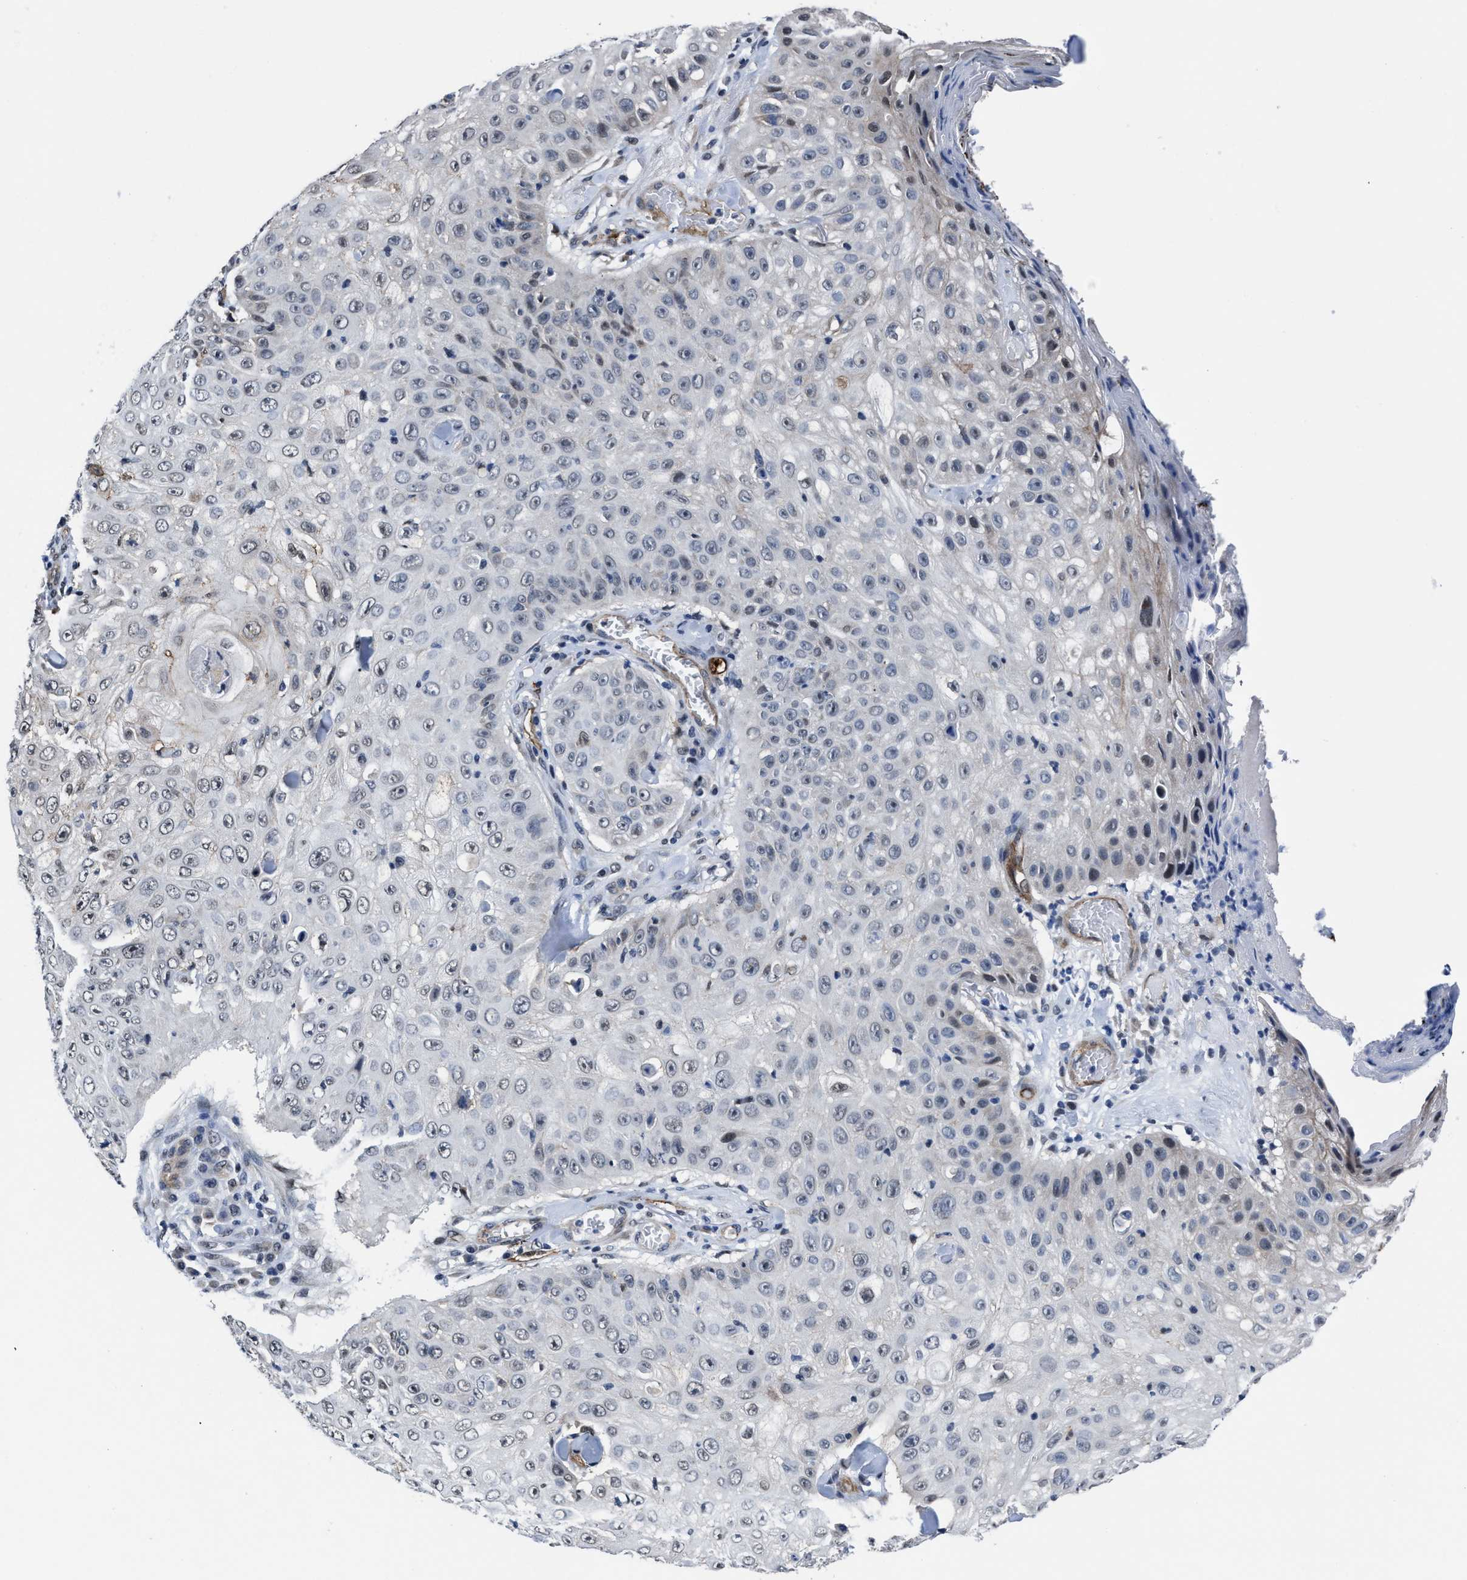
{"staining": {"intensity": "negative", "quantity": "none", "location": "none"}, "tissue": "skin cancer", "cell_type": "Tumor cells", "image_type": "cancer", "snomed": [{"axis": "morphology", "description": "Squamous cell carcinoma, NOS"}, {"axis": "topography", "description": "Skin"}], "caption": "Immunohistochemical staining of human skin cancer shows no significant positivity in tumor cells.", "gene": "MARCKSL1", "patient": {"sex": "male", "age": 86}}